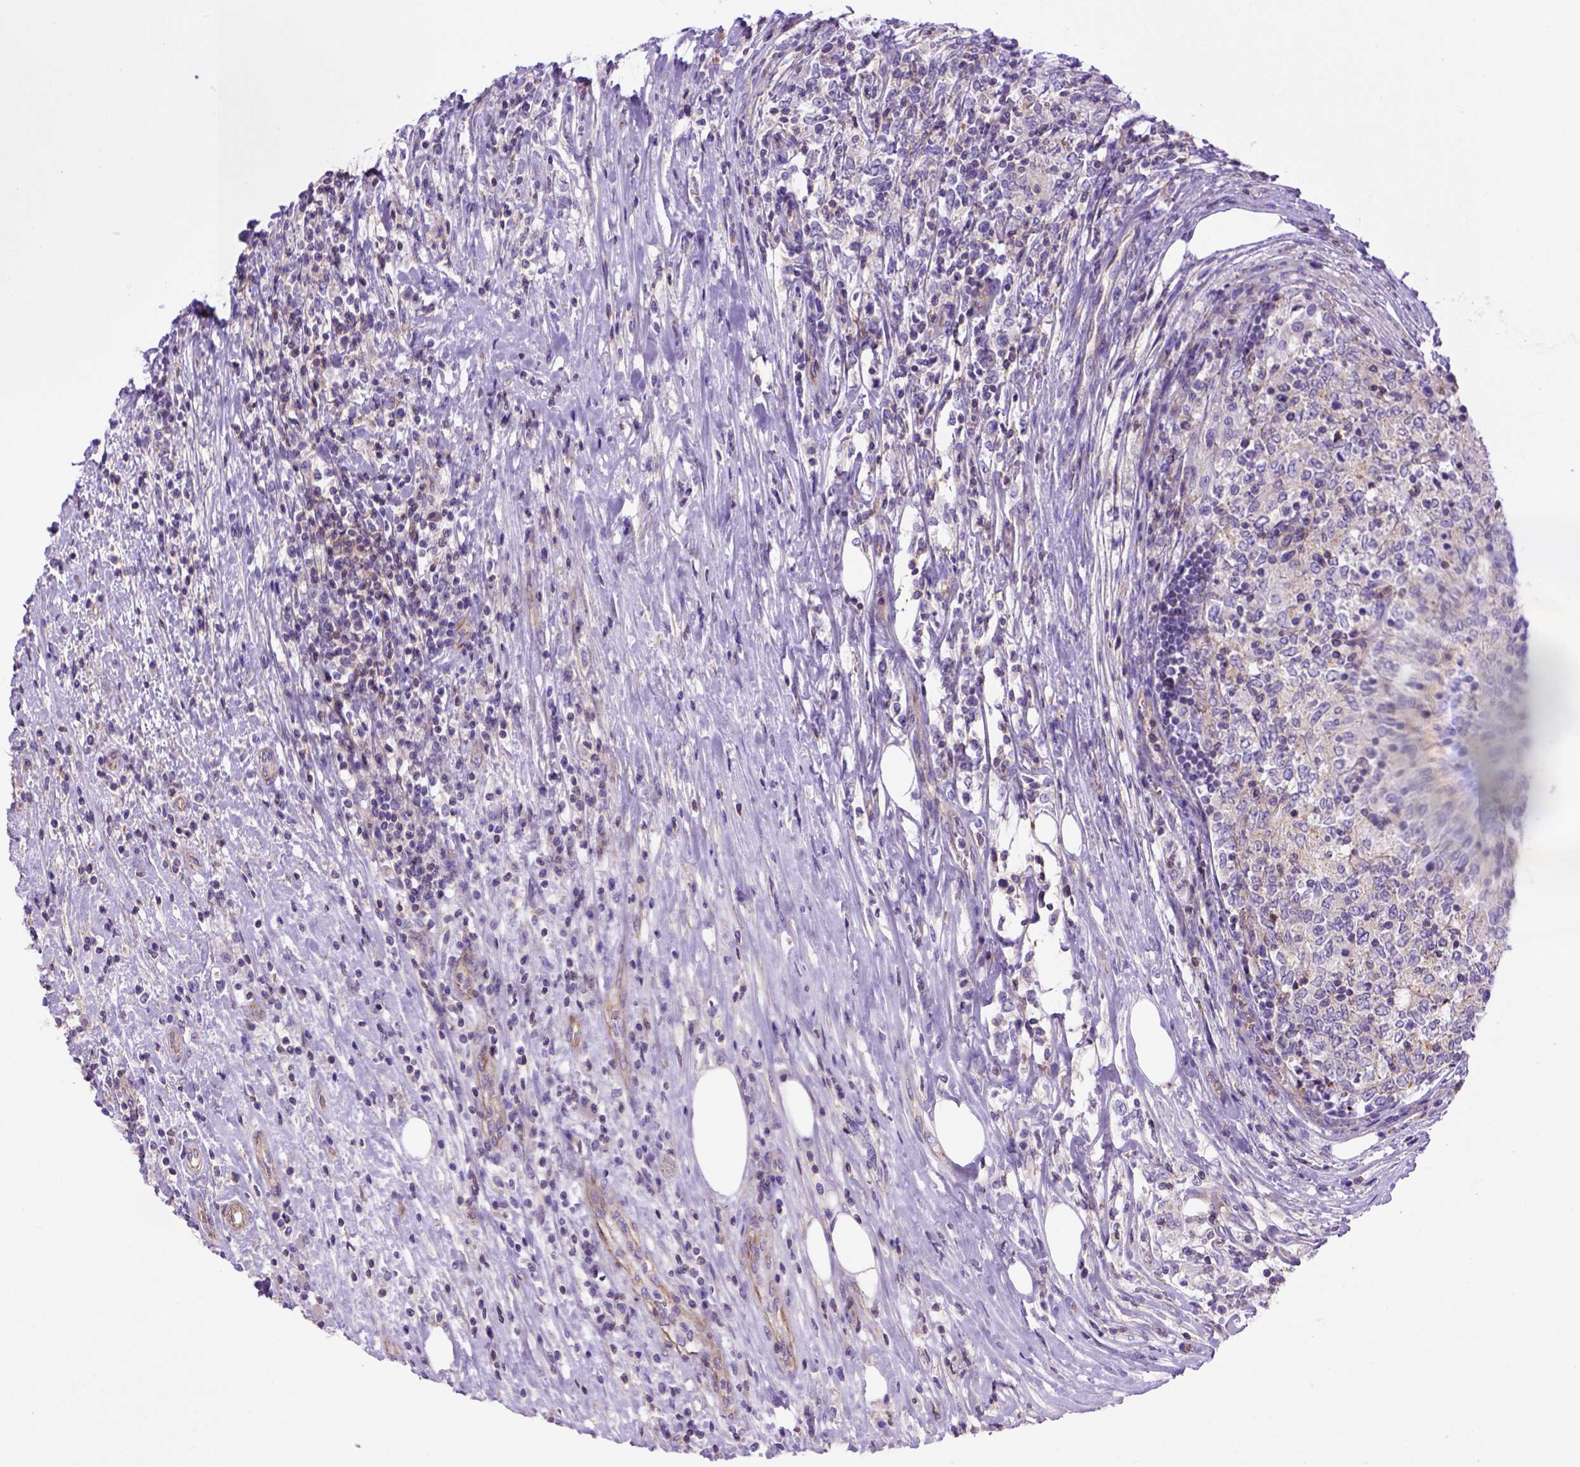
{"staining": {"intensity": "negative", "quantity": "none", "location": "none"}, "tissue": "lymphoma", "cell_type": "Tumor cells", "image_type": "cancer", "snomed": [{"axis": "morphology", "description": "Malignant lymphoma, non-Hodgkin's type, High grade"}, {"axis": "topography", "description": "Lymph node"}], "caption": "The image reveals no staining of tumor cells in malignant lymphoma, non-Hodgkin's type (high-grade). (DAB IHC, high magnification).", "gene": "PEX12", "patient": {"sex": "female", "age": 84}}